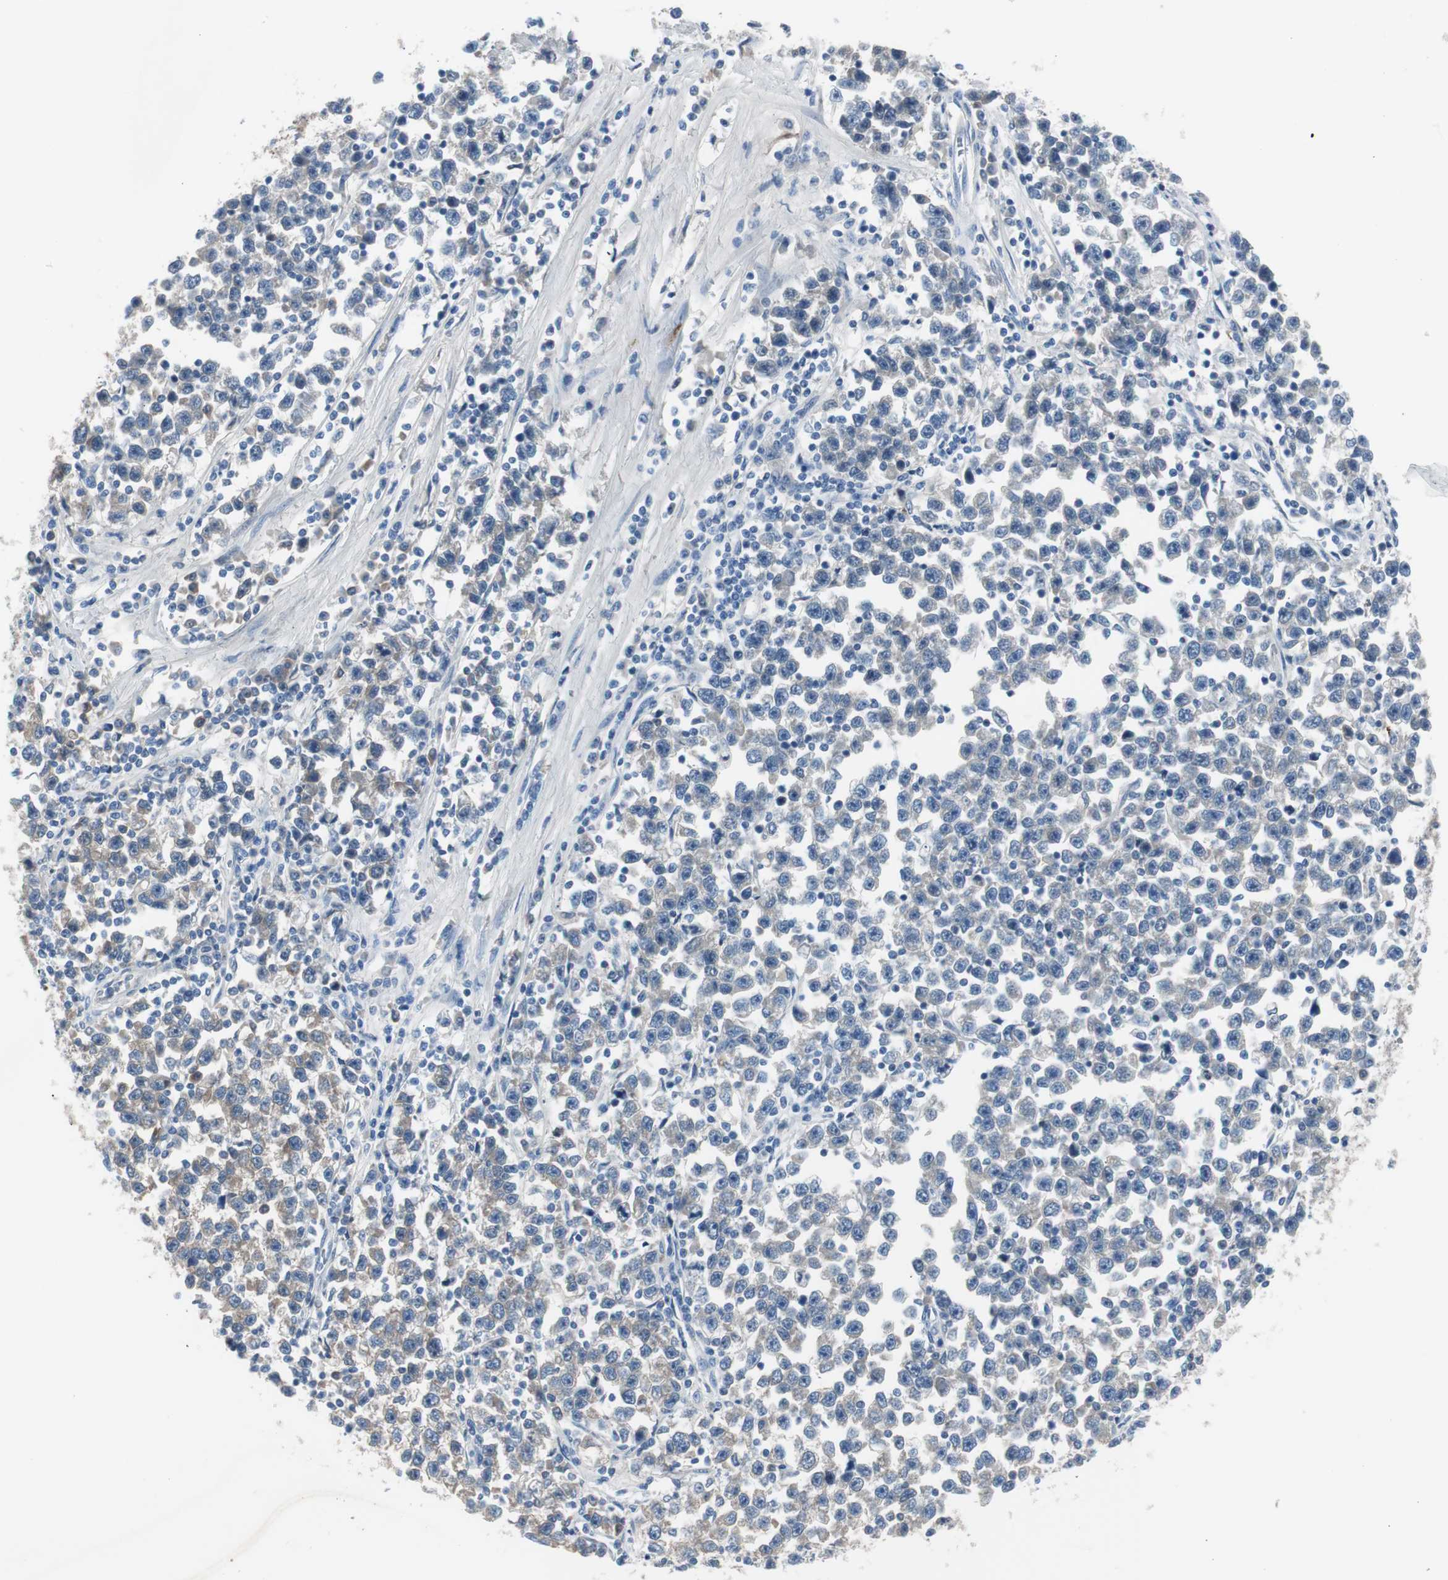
{"staining": {"intensity": "weak", "quantity": "25%-75%", "location": "cytoplasmic/membranous"}, "tissue": "testis cancer", "cell_type": "Tumor cells", "image_type": "cancer", "snomed": [{"axis": "morphology", "description": "Seminoma, NOS"}, {"axis": "topography", "description": "Testis"}], "caption": "Tumor cells demonstrate low levels of weak cytoplasmic/membranous staining in approximately 25%-75% of cells in testis seminoma. The protein of interest is shown in brown color, while the nuclei are stained blue.", "gene": "SERPINF1", "patient": {"sex": "male", "age": 43}}